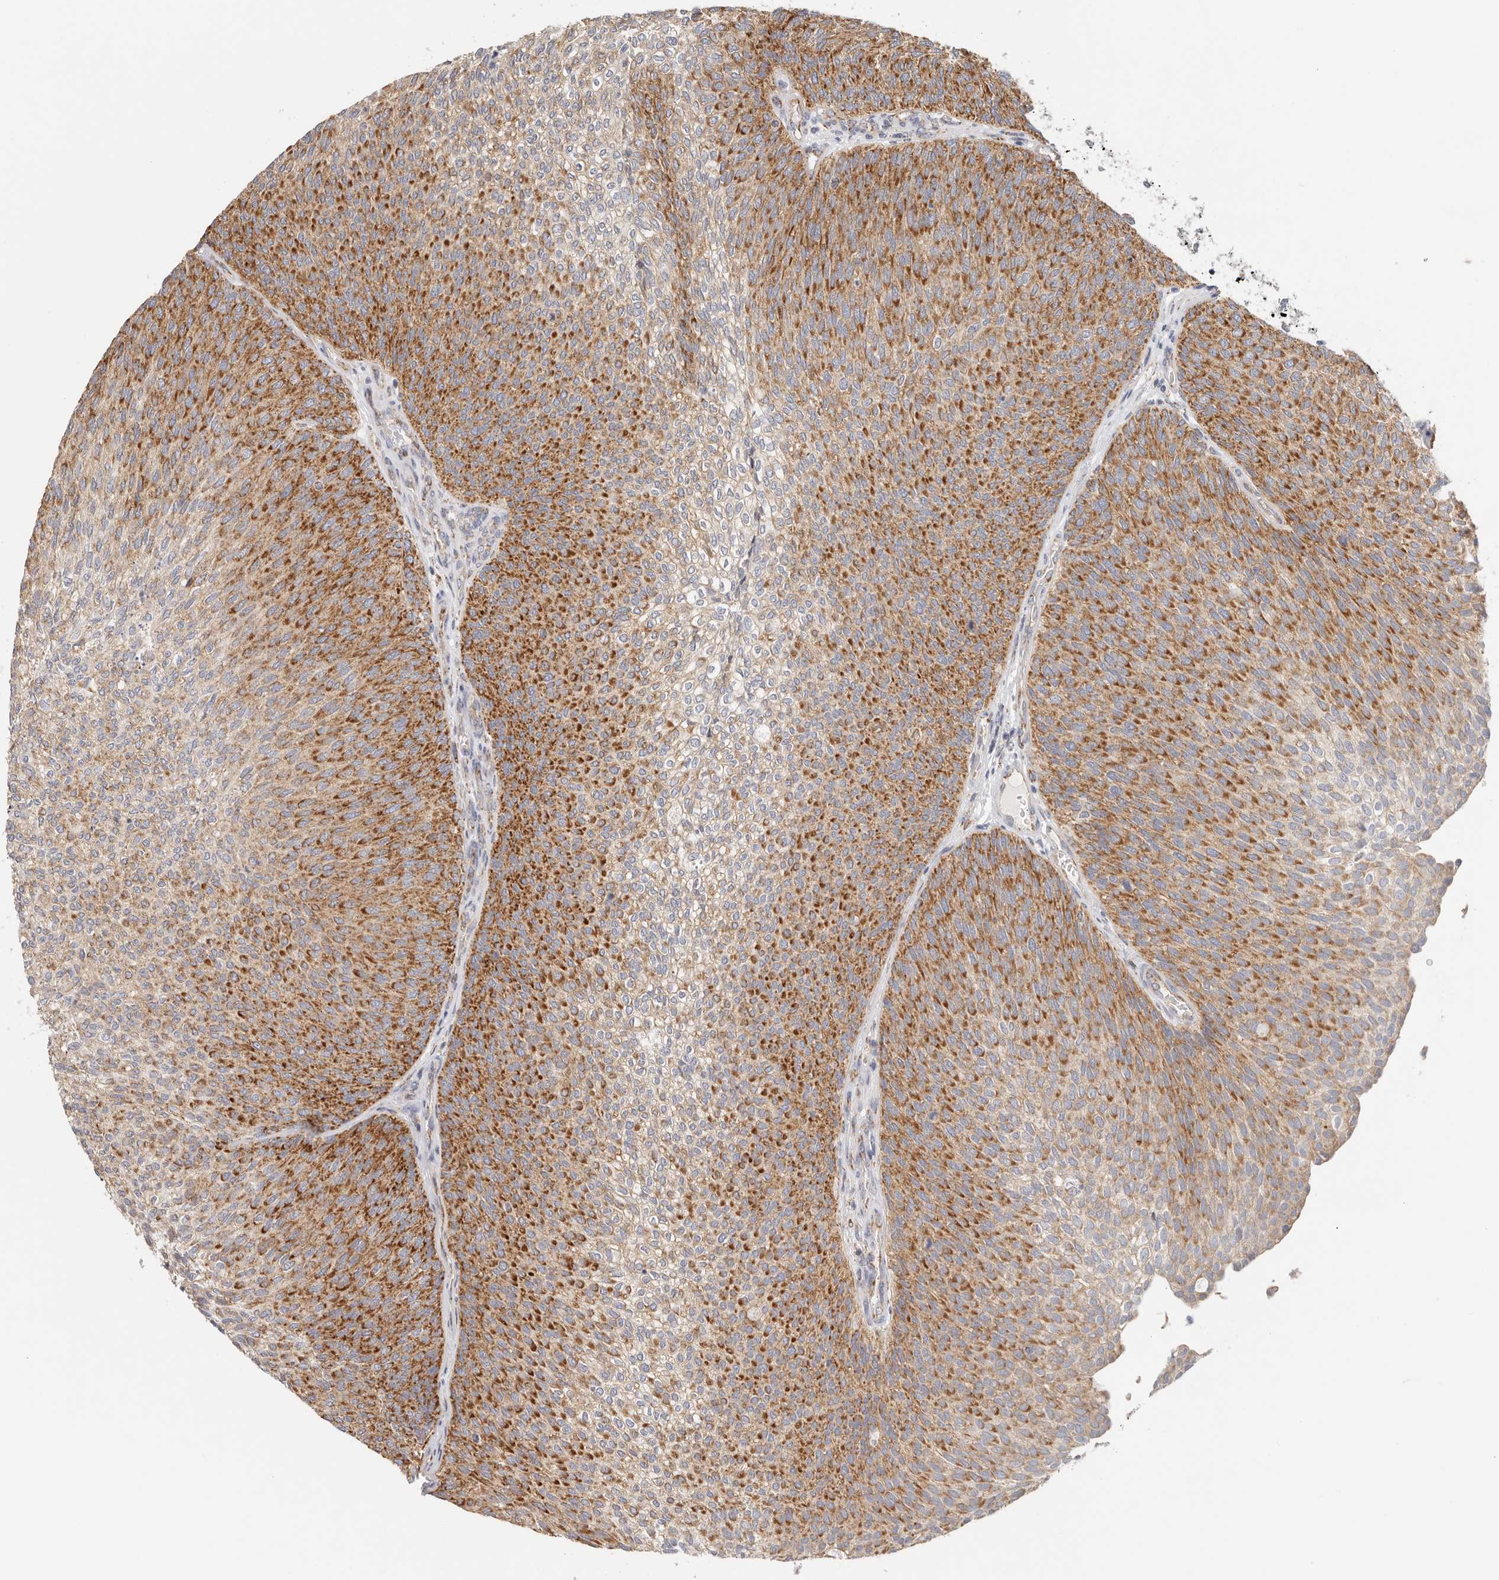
{"staining": {"intensity": "strong", "quantity": "25%-75%", "location": "cytoplasmic/membranous"}, "tissue": "urothelial cancer", "cell_type": "Tumor cells", "image_type": "cancer", "snomed": [{"axis": "morphology", "description": "Urothelial carcinoma, Low grade"}, {"axis": "topography", "description": "Urinary bladder"}], "caption": "Brown immunohistochemical staining in urothelial cancer shows strong cytoplasmic/membranous staining in approximately 25%-75% of tumor cells. (IHC, brightfield microscopy, high magnification).", "gene": "AFDN", "patient": {"sex": "female", "age": 79}}